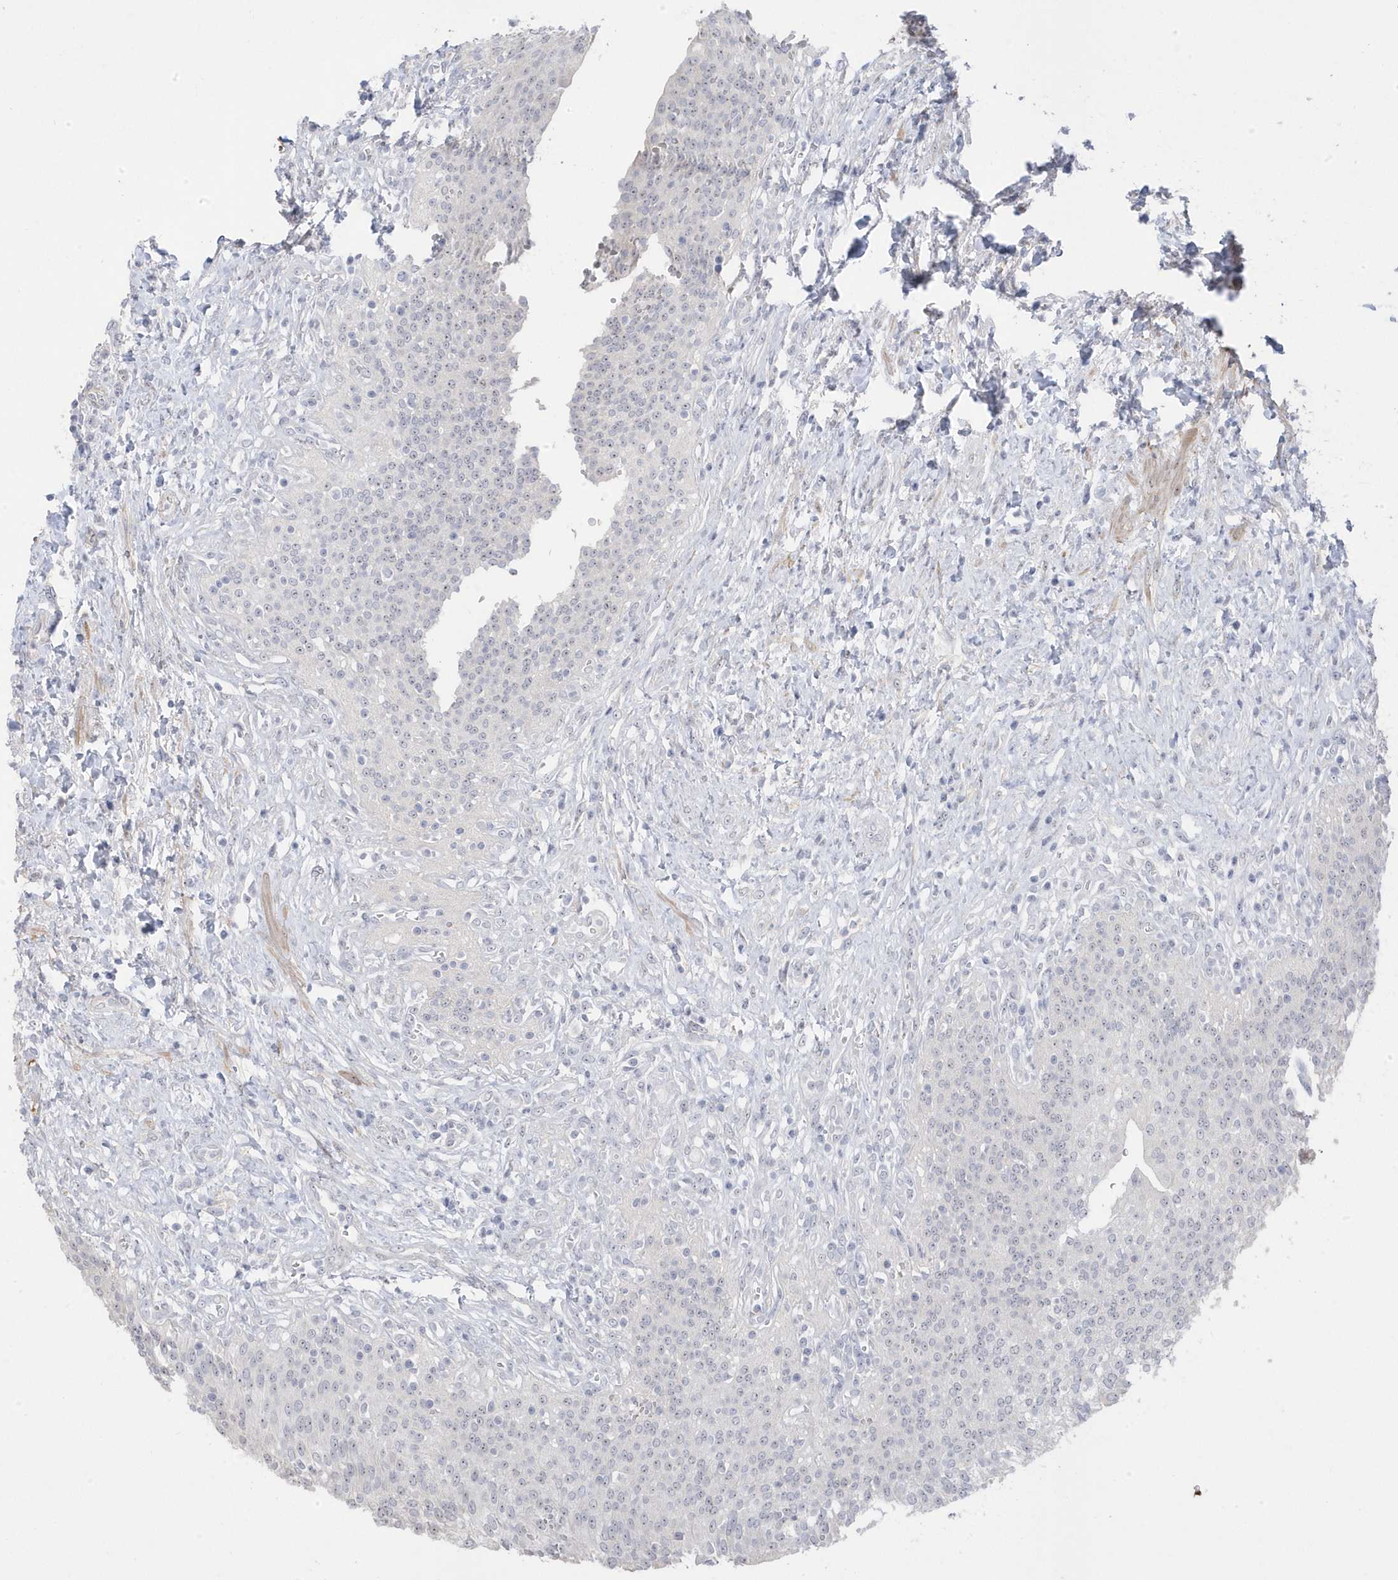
{"staining": {"intensity": "negative", "quantity": "none", "location": "none"}, "tissue": "urothelial cancer", "cell_type": "Tumor cells", "image_type": "cancer", "snomed": [{"axis": "morphology", "description": "Urothelial carcinoma, High grade"}, {"axis": "topography", "description": "Urinary bladder"}], "caption": "Human urothelial cancer stained for a protein using IHC shows no staining in tumor cells.", "gene": "GTPBP6", "patient": {"sex": "female", "age": 79}}